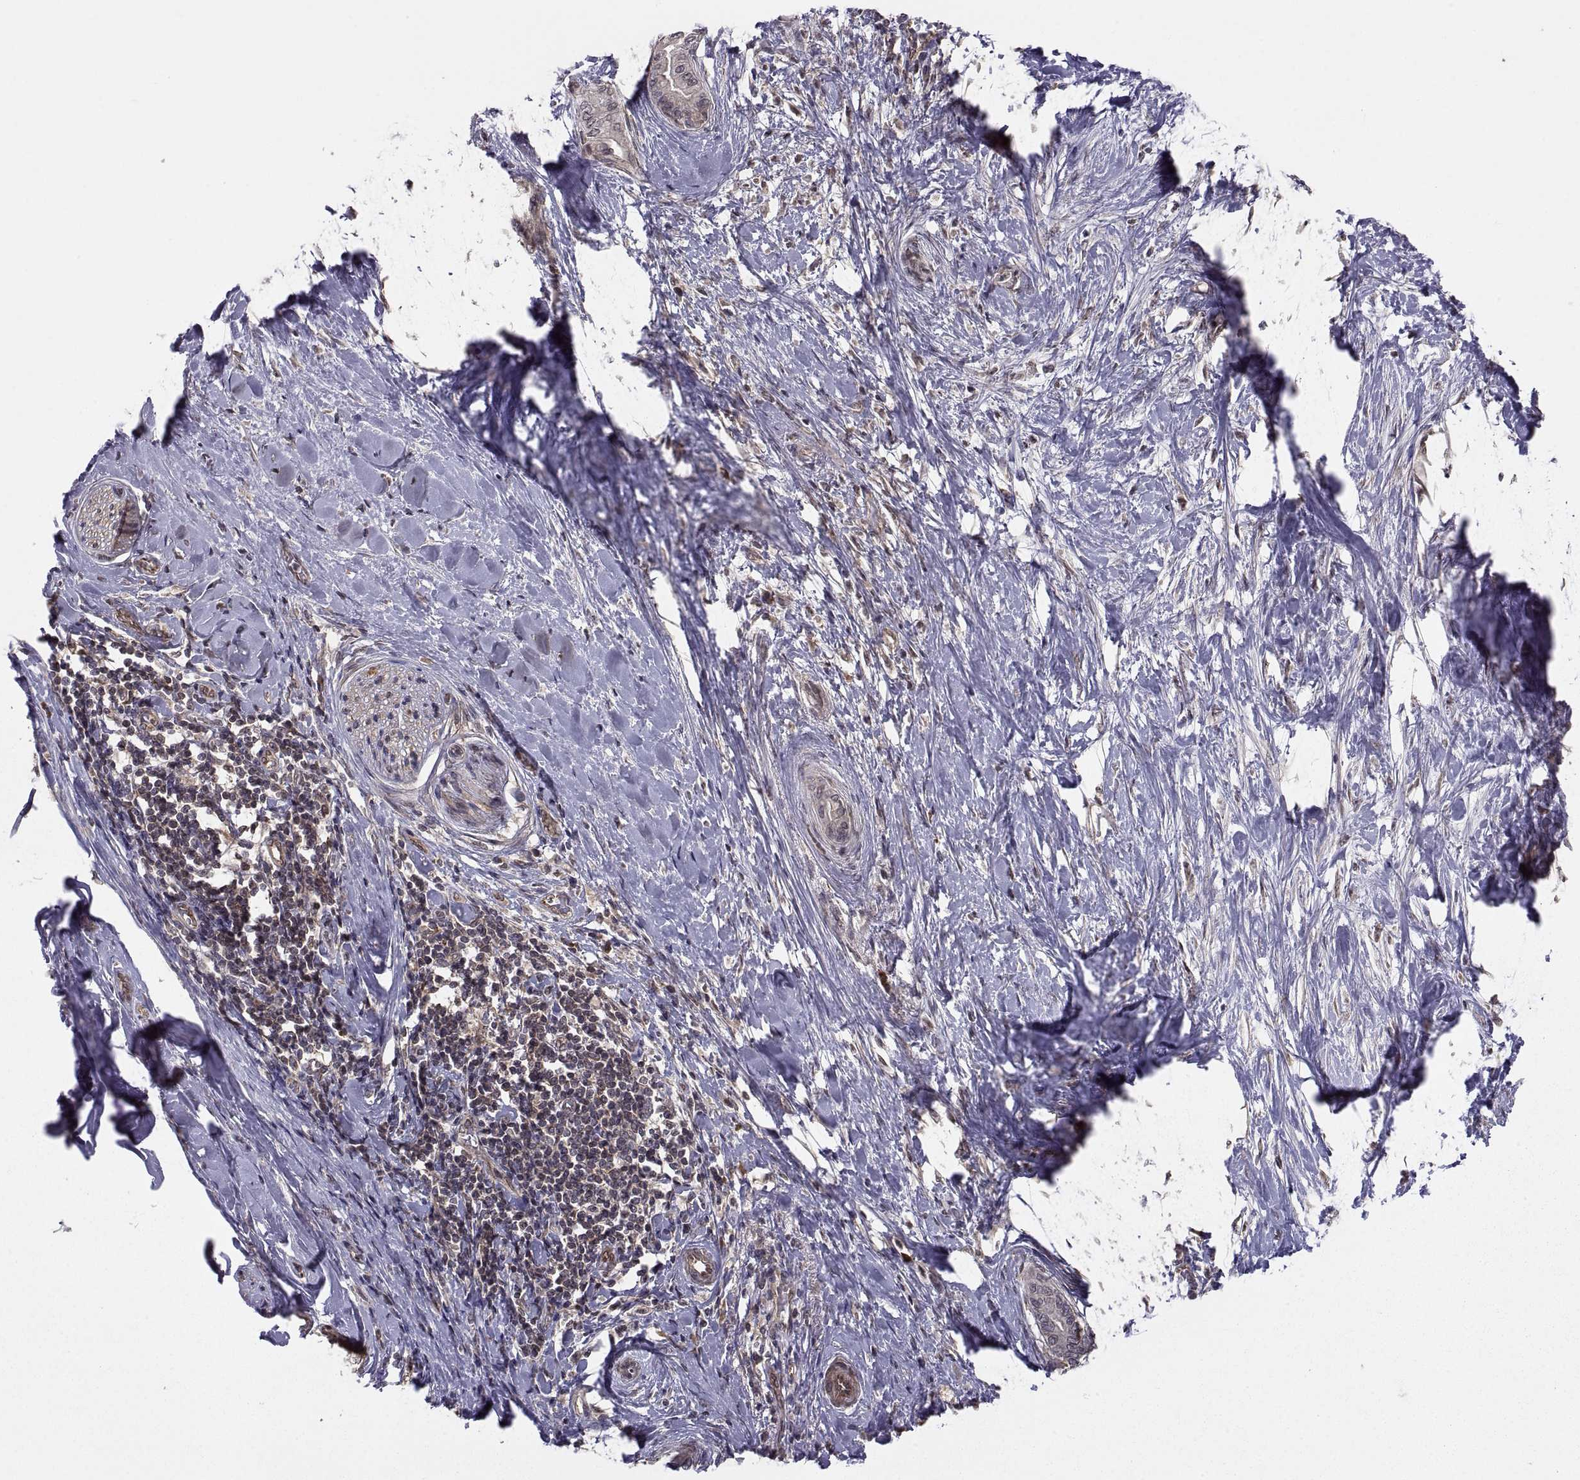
{"staining": {"intensity": "weak", "quantity": ">75%", "location": "cytoplasmic/membranous"}, "tissue": "pancreatic cancer", "cell_type": "Tumor cells", "image_type": "cancer", "snomed": [{"axis": "morphology", "description": "Normal tissue, NOS"}, {"axis": "morphology", "description": "Adenocarcinoma, NOS"}, {"axis": "topography", "description": "Pancreas"}, {"axis": "topography", "description": "Duodenum"}], "caption": "Tumor cells reveal low levels of weak cytoplasmic/membranous expression in approximately >75% of cells in human pancreatic adenocarcinoma.", "gene": "ABL2", "patient": {"sex": "female", "age": 60}}